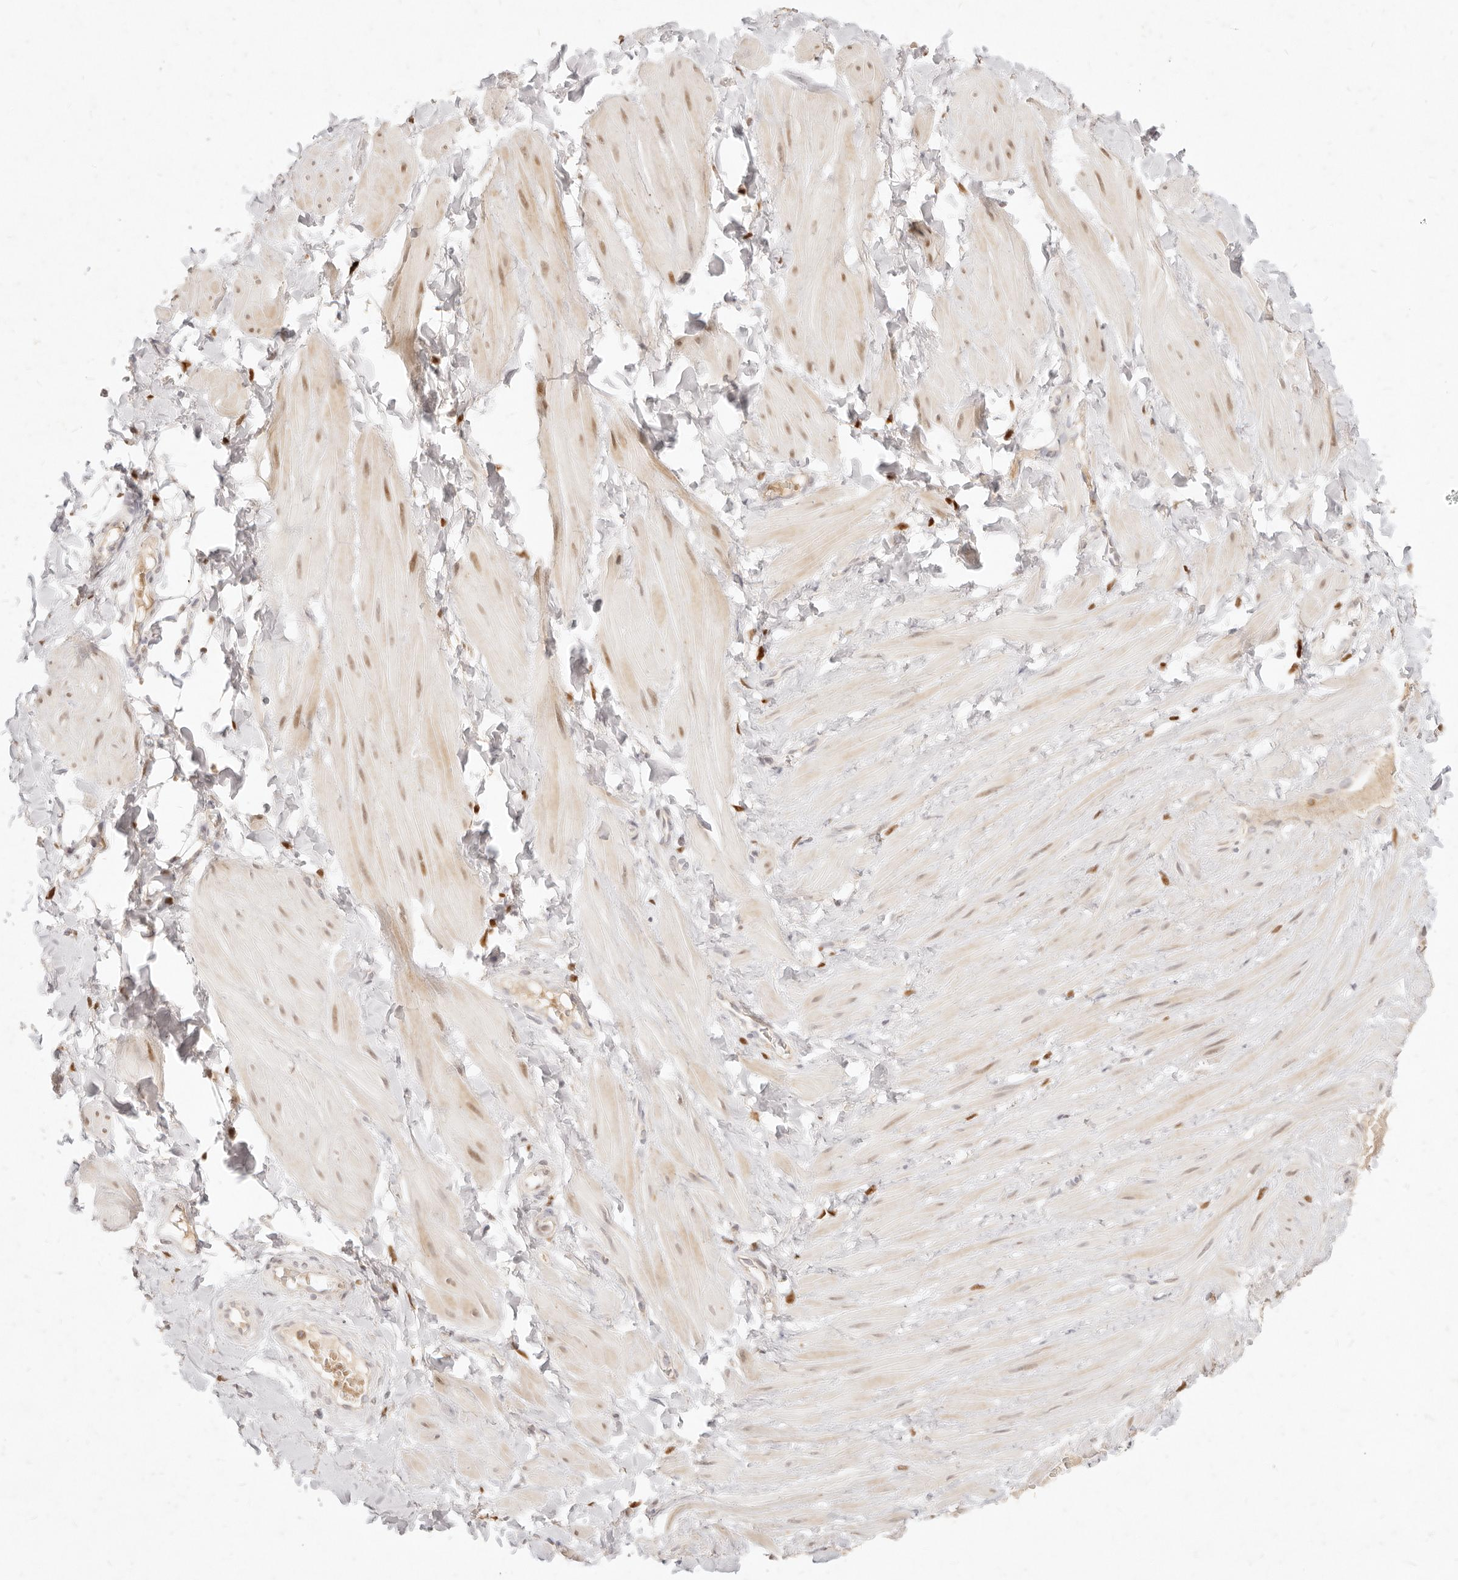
{"staining": {"intensity": "weak", "quantity": "25%-75%", "location": "cytoplasmic/membranous"}, "tissue": "adipose tissue", "cell_type": "Adipocytes", "image_type": "normal", "snomed": [{"axis": "morphology", "description": "Normal tissue, NOS"}, {"axis": "topography", "description": "Adipose tissue"}, {"axis": "topography", "description": "Vascular tissue"}, {"axis": "topography", "description": "Peripheral nerve tissue"}], "caption": "Immunohistochemical staining of normal human adipose tissue exhibits low levels of weak cytoplasmic/membranous positivity in approximately 25%-75% of adipocytes. (IHC, brightfield microscopy, high magnification).", "gene": "ASCL3", "patient": {"sex": "male", "age": 25}}